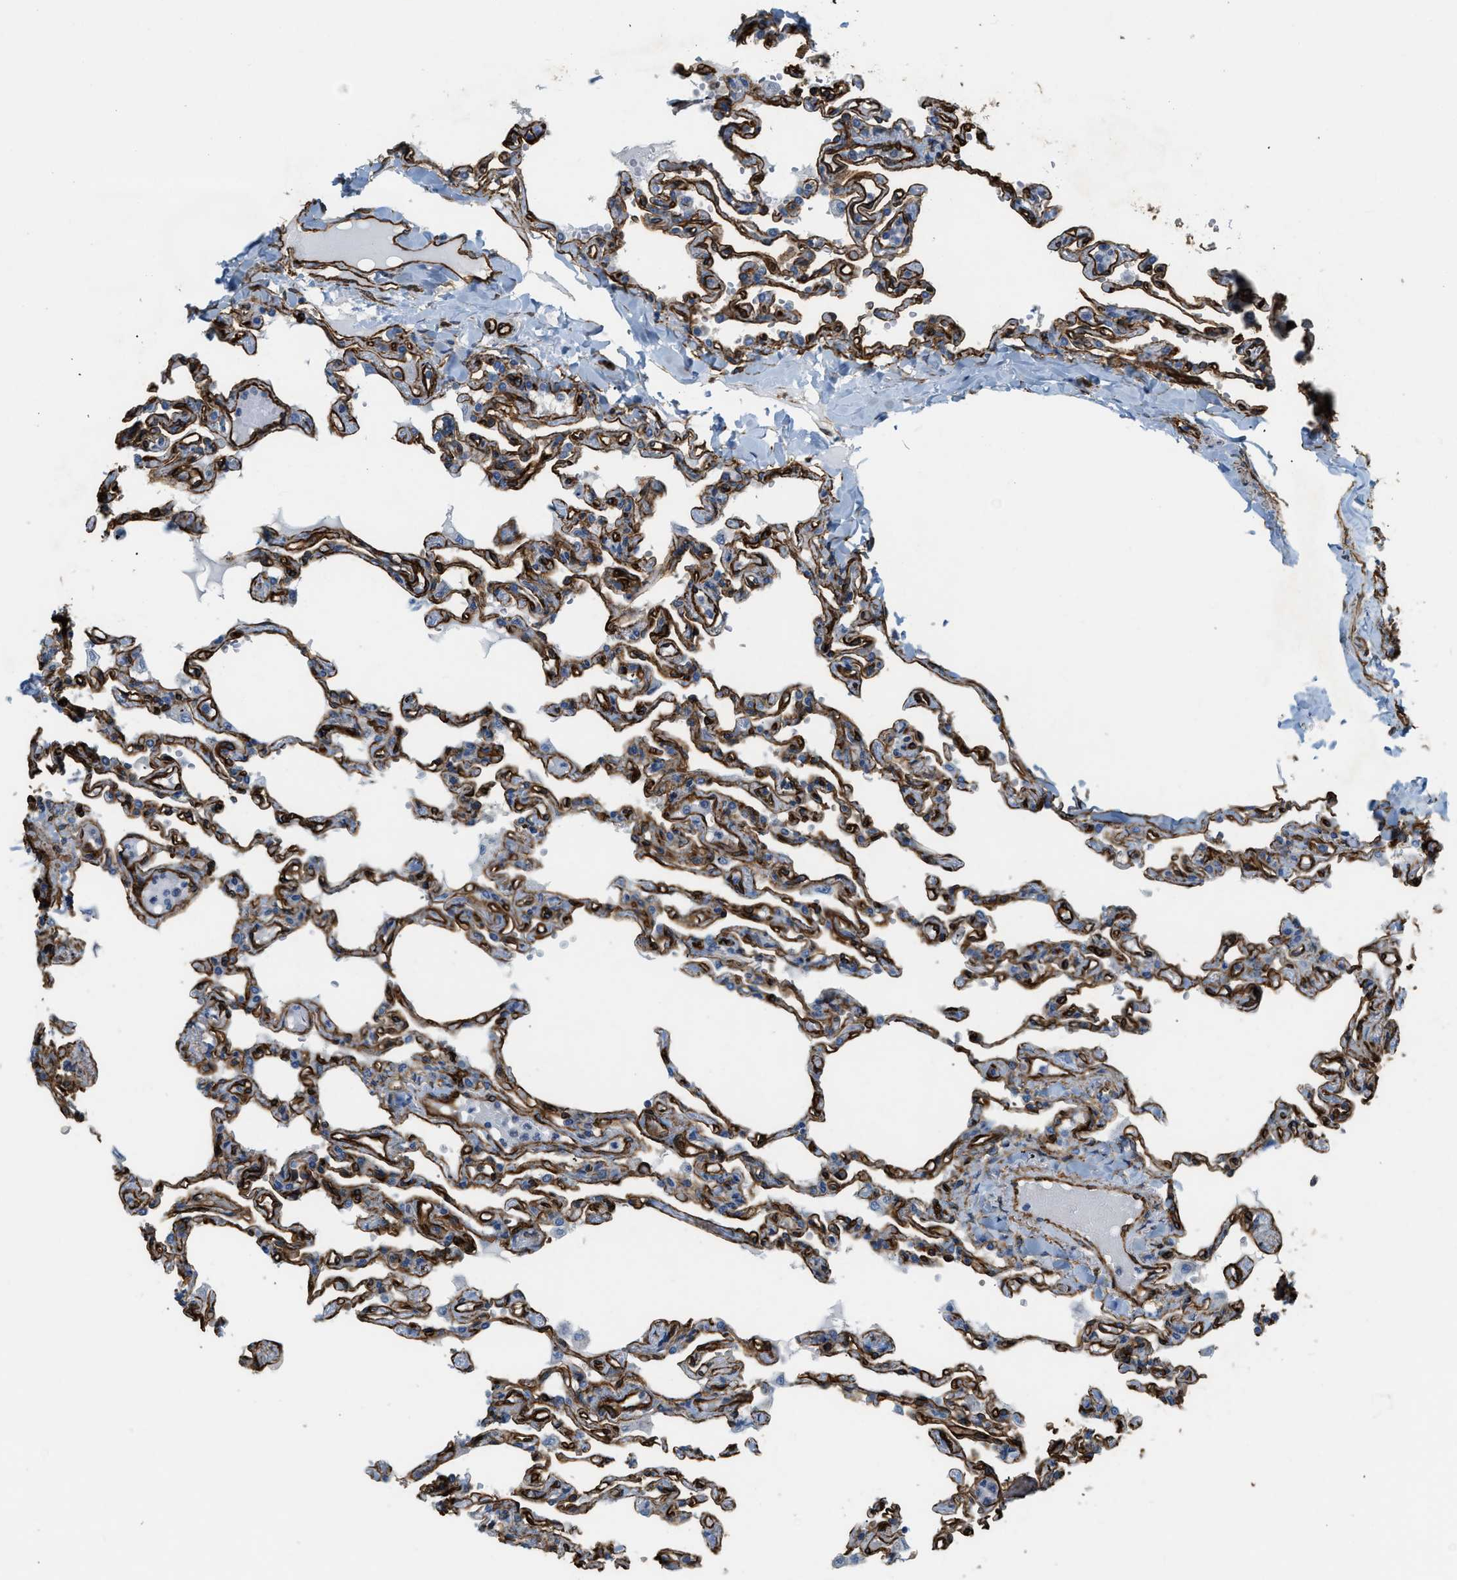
{"staining": {"intensity": "strong", "quantity": "25%-75%", "location": "cytoplasmic/membranous"}, "tissue": "lung", "cell_type": "Alveolar cells", "image_type": "normal", "snomed": [{"axis": "morphology", "description": "Normal tissue, NOS"}, {"axis": "topography", "description": "Lung"}], "caption": "Benign lung displays strong cytoplasmic/membranous staining in approximately 25%-75% of alveolar cells, visualized by immunohistochemistry. (DAB (3,3'-diaminobenzidine) IHC, brown staining for protein, blue staining for nuclei).", "gene": "TMEM43", "patient": {"sex": "male", "age": 21}}